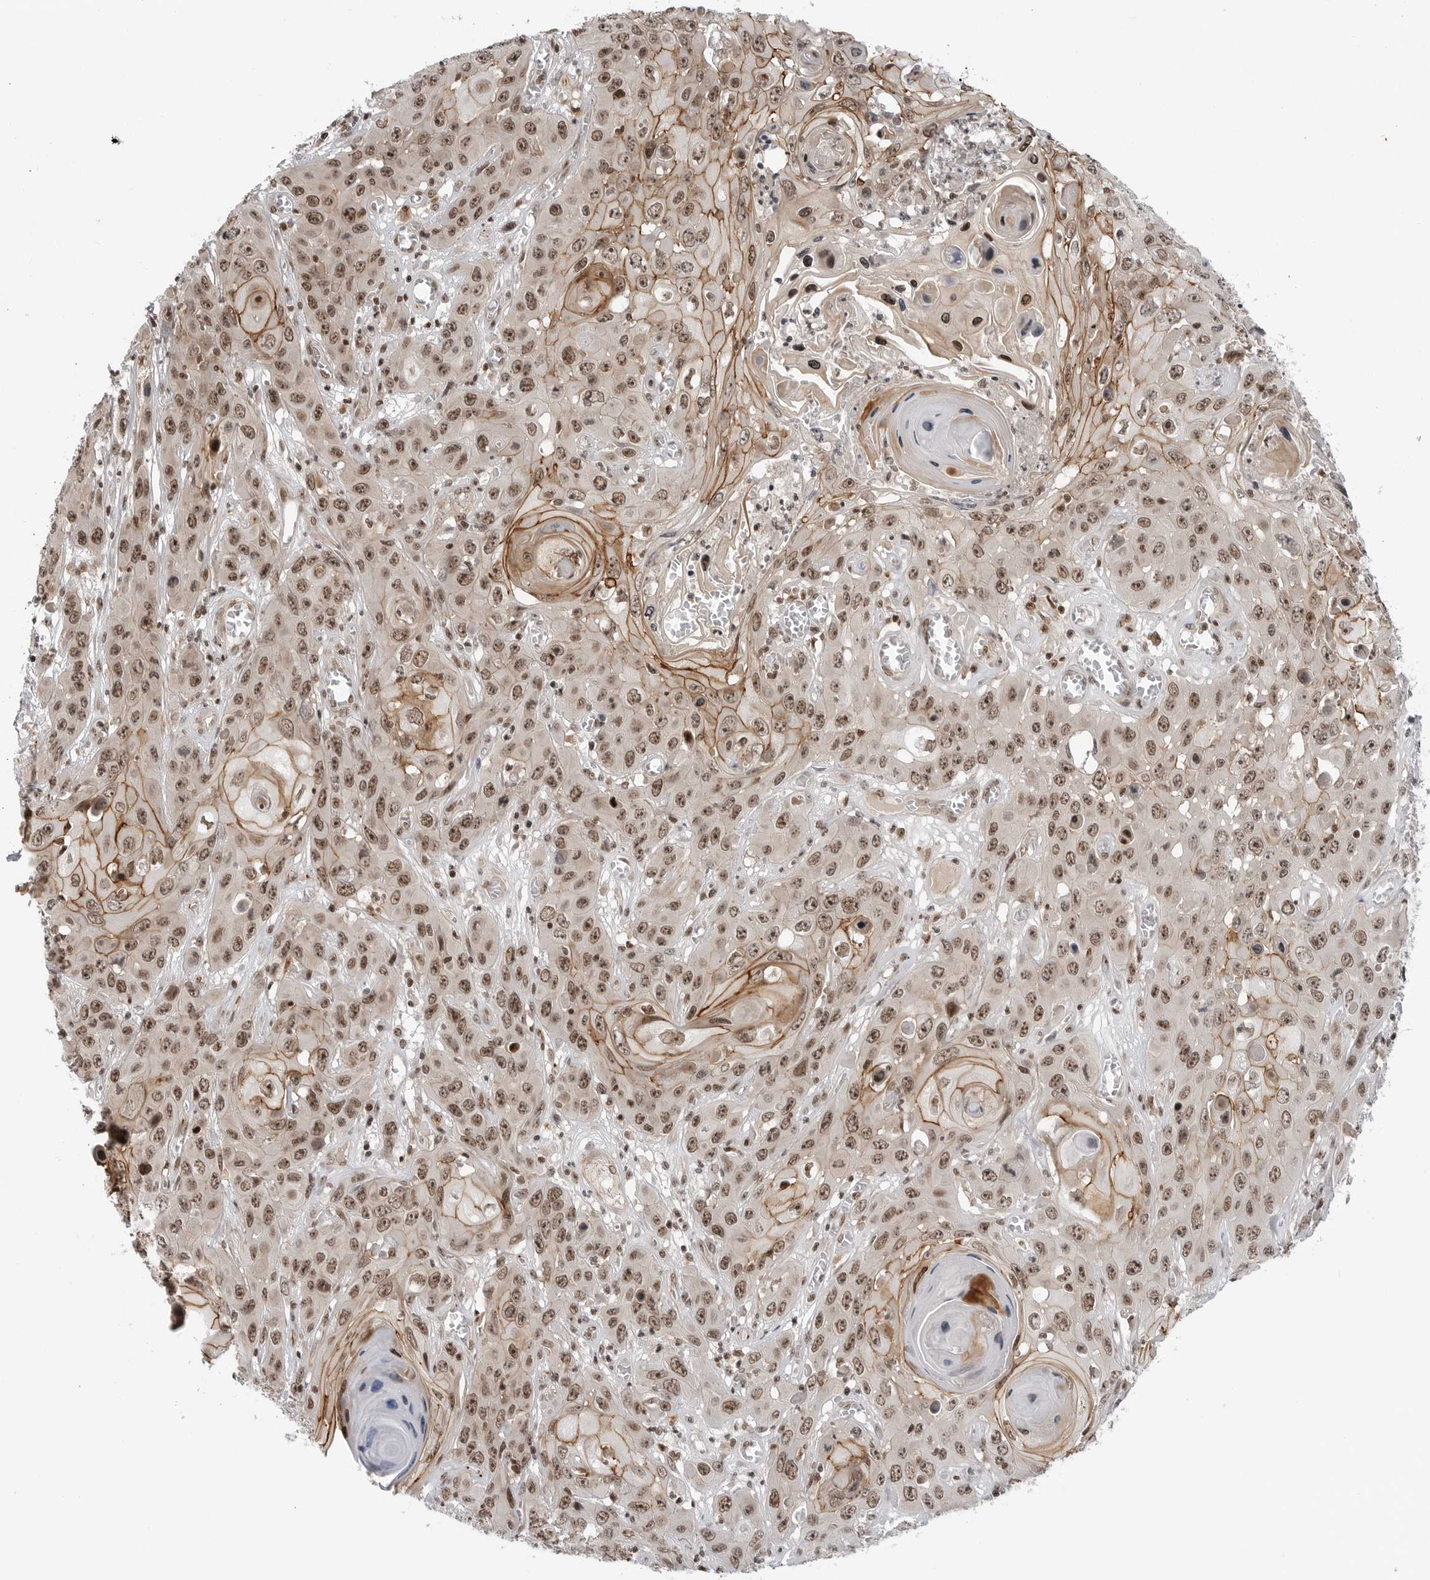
{"staining": {"intensity": "moderate", "quantity": ">75%", "location": "cytoplasmic/membranous,nuclear"}, "tissue": "skin cancer", "cell_type": "Tumor cells", "image_type": "cancer", "snomed": [{"axis": "morphology", "description": "Squamous cell carcinoma, NOS"}, {"axis": "topography", "description": "Skin"}], "caption": "Skin cancer stained with DAB (3,3'-diaminobenzidine) immunohistochemistry (IHC) shows medium levels of moderate cytoplasmic/membranous and nuclear positivity in approximately >75% of tumor cells. Ihc stains the protein in brown and the nuclei are stained blue.", "gene": "TRIM66", "patient": {"sex": "male", "age": 55}}